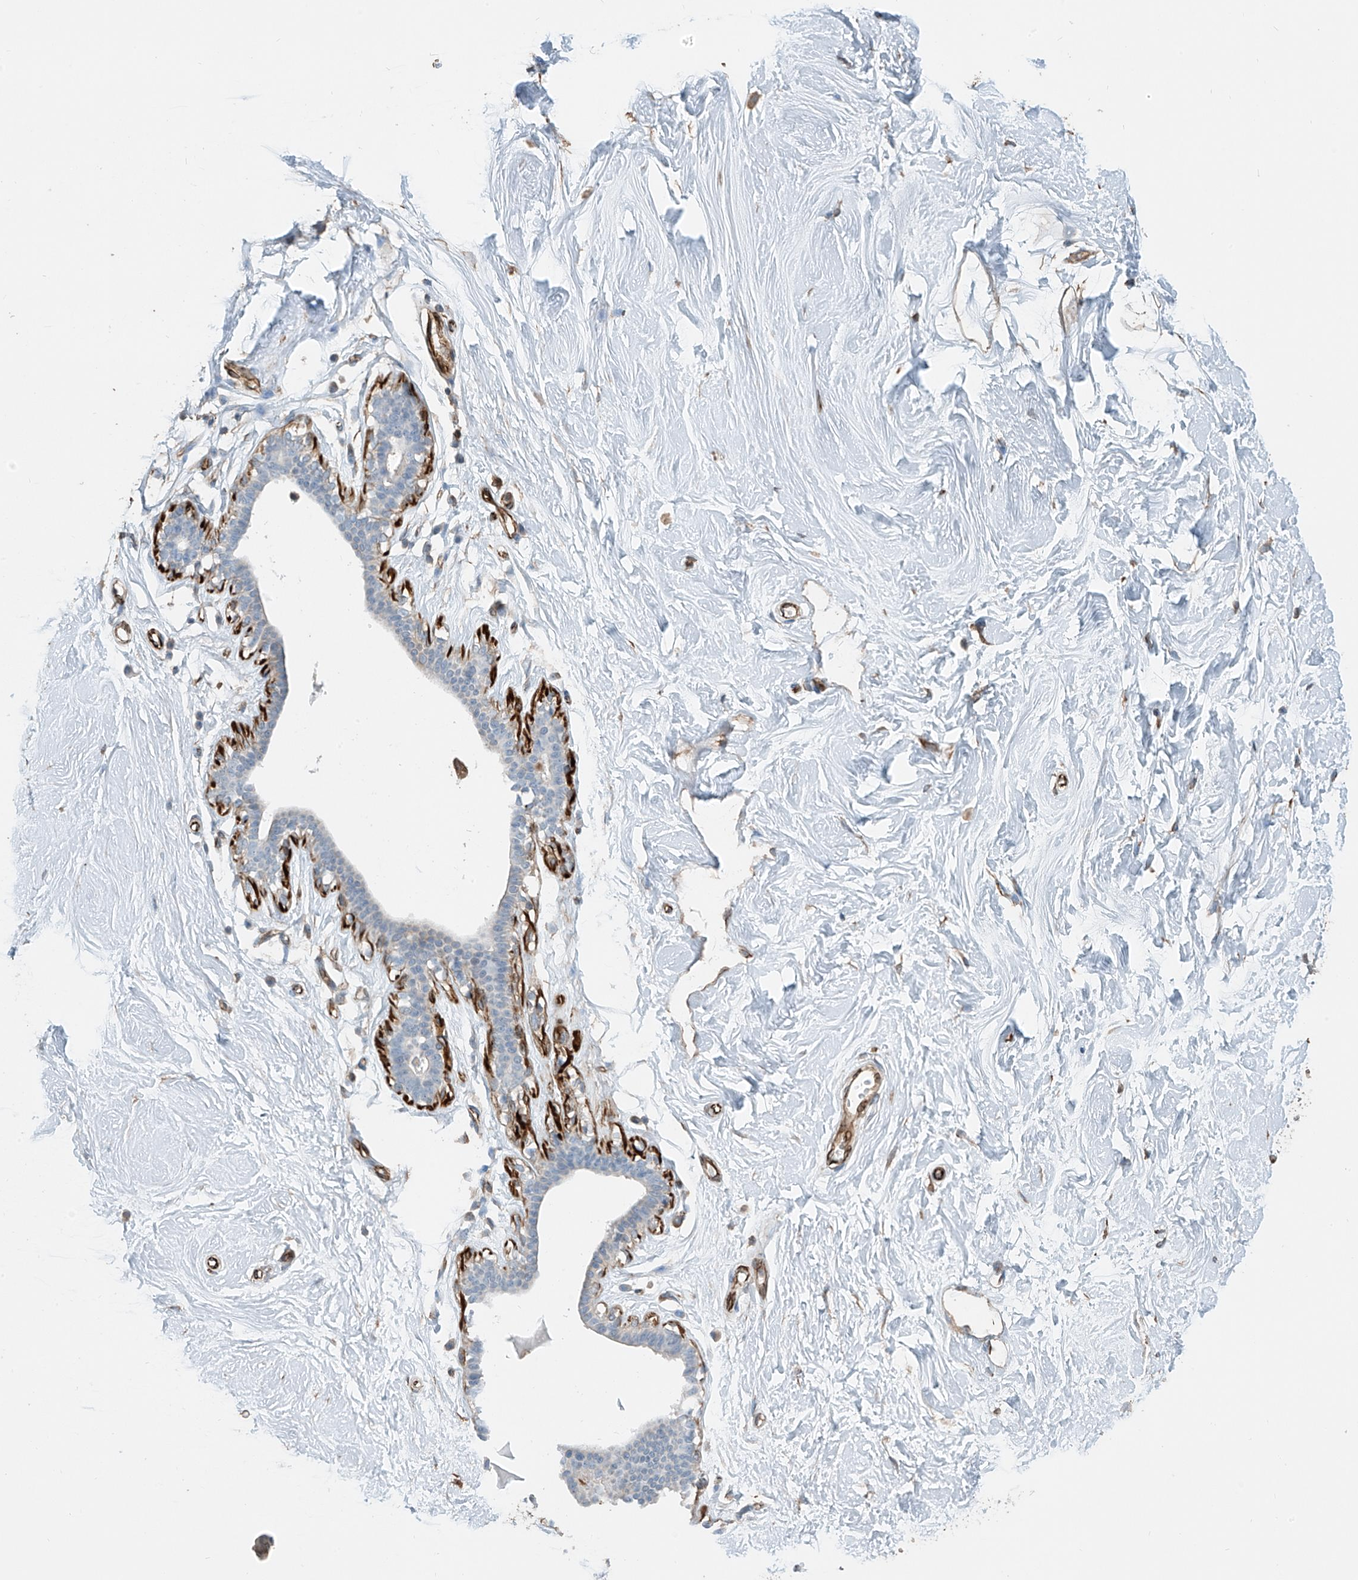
{"staining": {"intensity": "weak", "quantity": ">75%", "location": "cytoplasmic/membranous"}, "tissue": "breast", "cell_type": "Adipocytes", "image_type": "normal", "snomed": [{"axis": "morphology", "description": "Normal tissue, NOS"}, {"axis": "topography", "description": "Breast"}], "caption": "Immunohistochemistry (IHC) staining of normal breast, which displays low levels of weak cytoplasmic/membranous expression in approximately >75% of adipocytes indicating weak cytoplasmic/membranous protein staining. The staining was performed using DAB (brown) for protein detection and nuclei were counterstained in hematoxylin (blue).", "gene": "SH3BGRL3", "patient": {"sex": "female", "age": 26}}